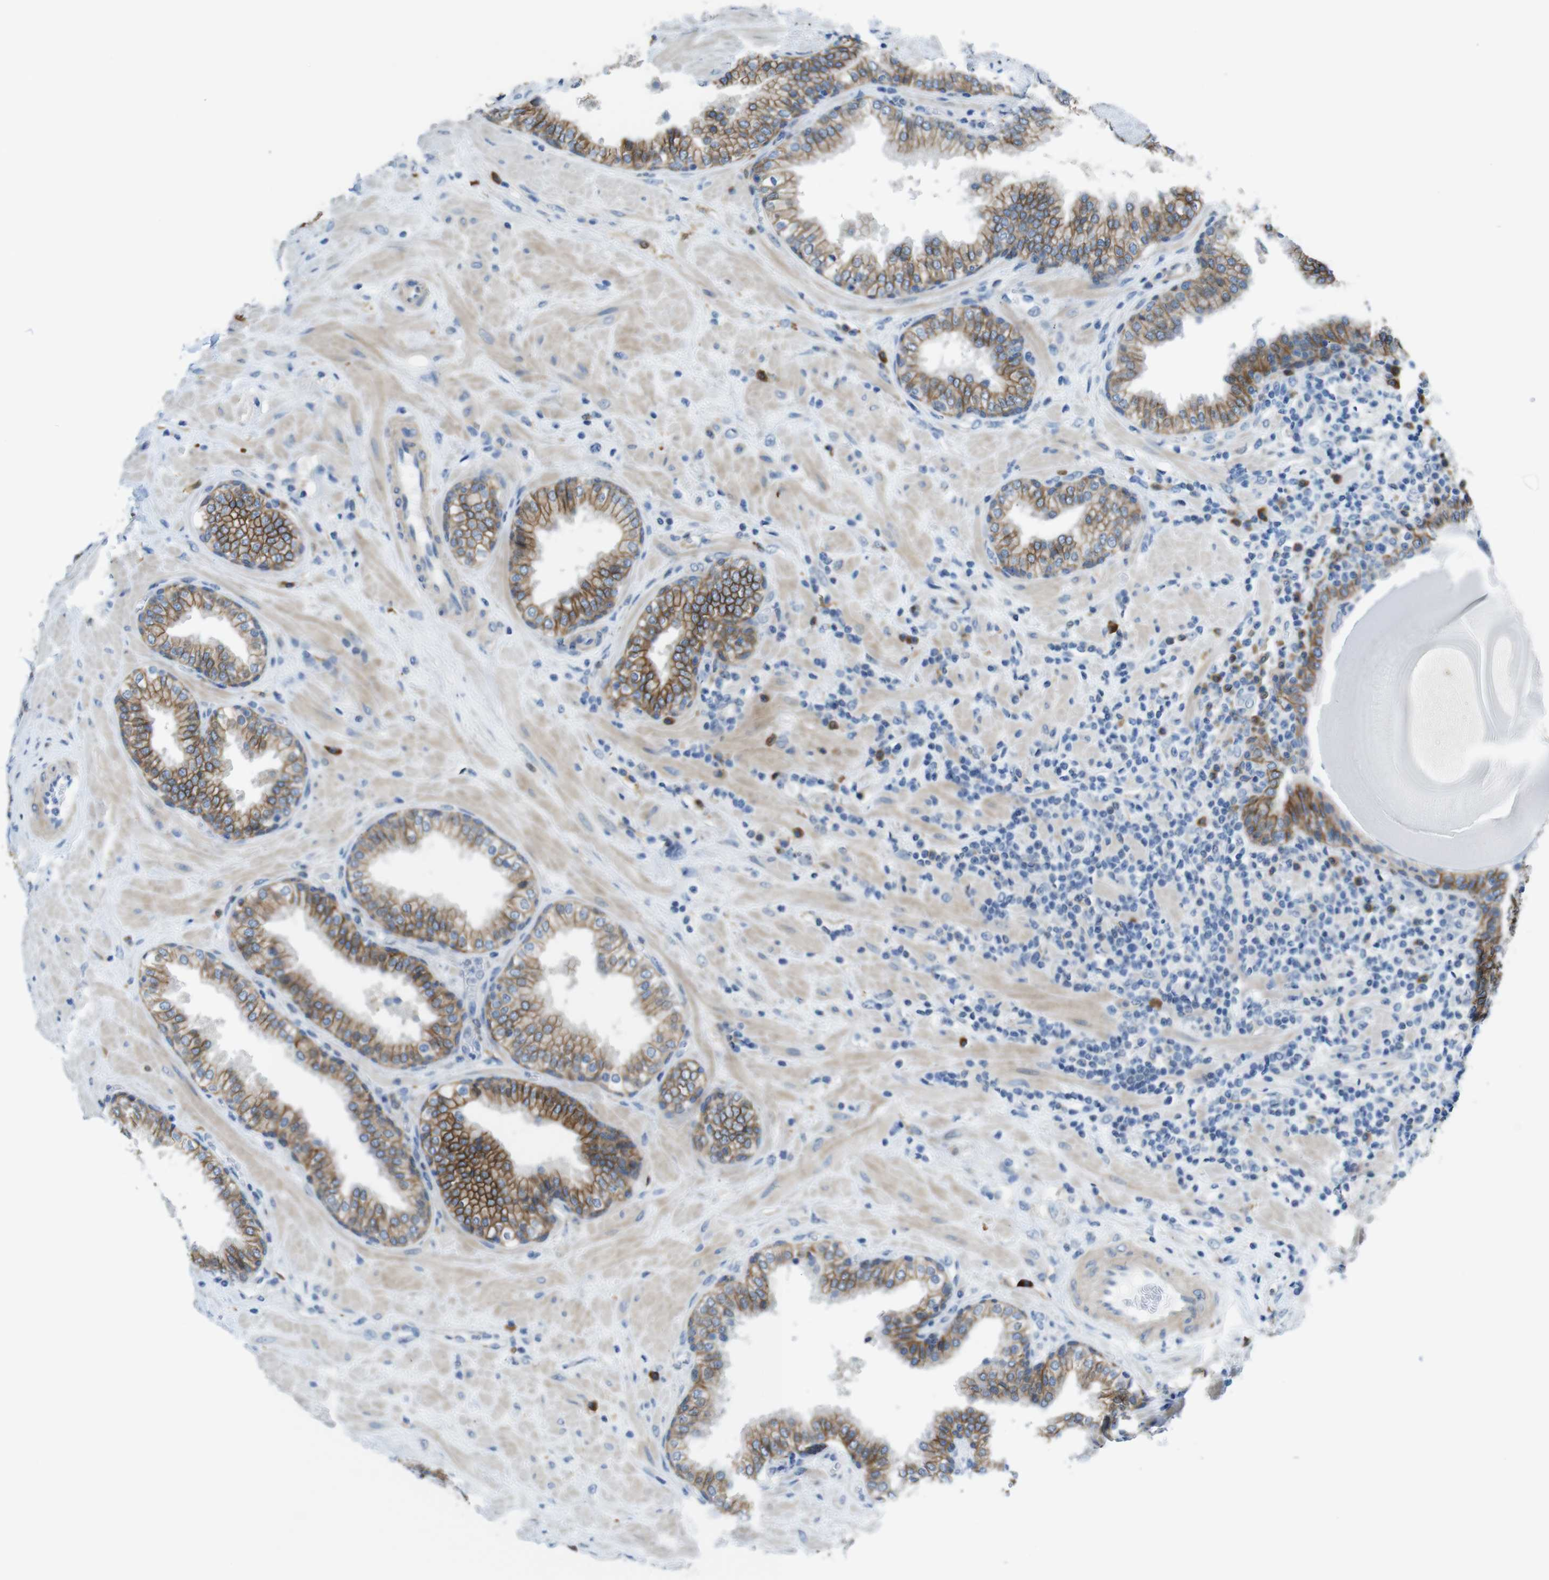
{"staining": {"intensity": "moderate", "quantity": ">75%", "location": "cytoplasmic/membranous"}, "tissue": "prostate", "cell_type": "Glandular cells", "image_type": "normal", "snomed": [{"axis": "morphology", "description": "Normal tissue, NOS"}, {"axis": "topography", "description": "Prostate"}], "caption": "Immunohistochemical staining of normal human prostate demonstrates medium levels of moderate cytoplasmic/membranous positivity in approximately >75% of glandular cells.", "gene": "CLMN", "patient": {"sex": "male", "age": 51}}